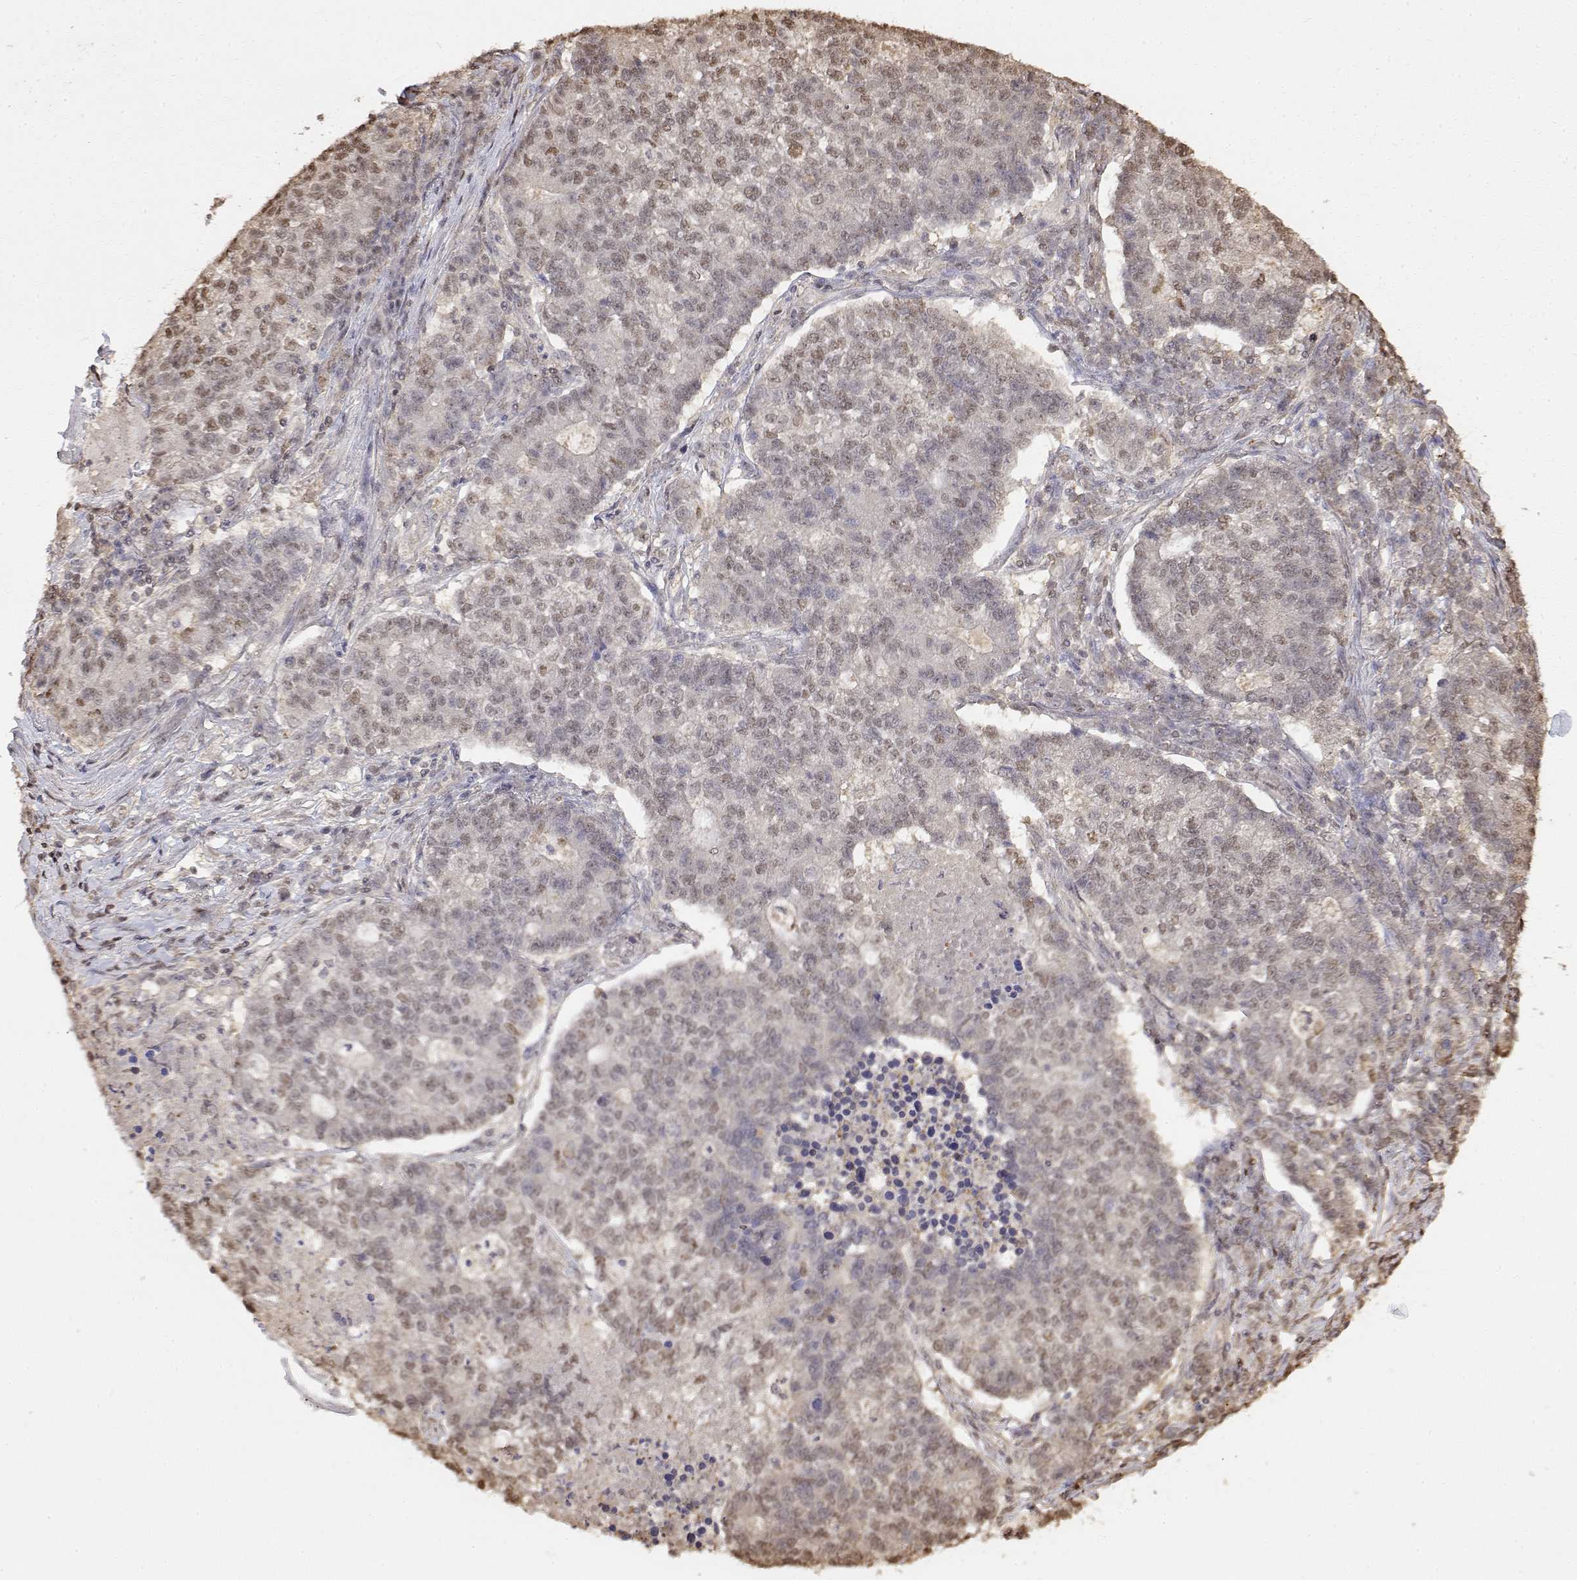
{"staining": {"intensity": "weak", "quantity": ">75%", "location": "nuclear"}, "tissue": "lung cancer", "cell_type": "Tumor cells", "image_type": "cancer", "snomed": [{"axis": "morphology", "description": "Adenocarcinoma, NOS"}, {"axis": "topography", "description": "Lung"}], "caption": "Tumor cells reveal weak nuclear expression in about >75% of cells in adenocarcinoma (lung).", "gene": "TPI1", "patient": {"sex": "male", "age": 57}}